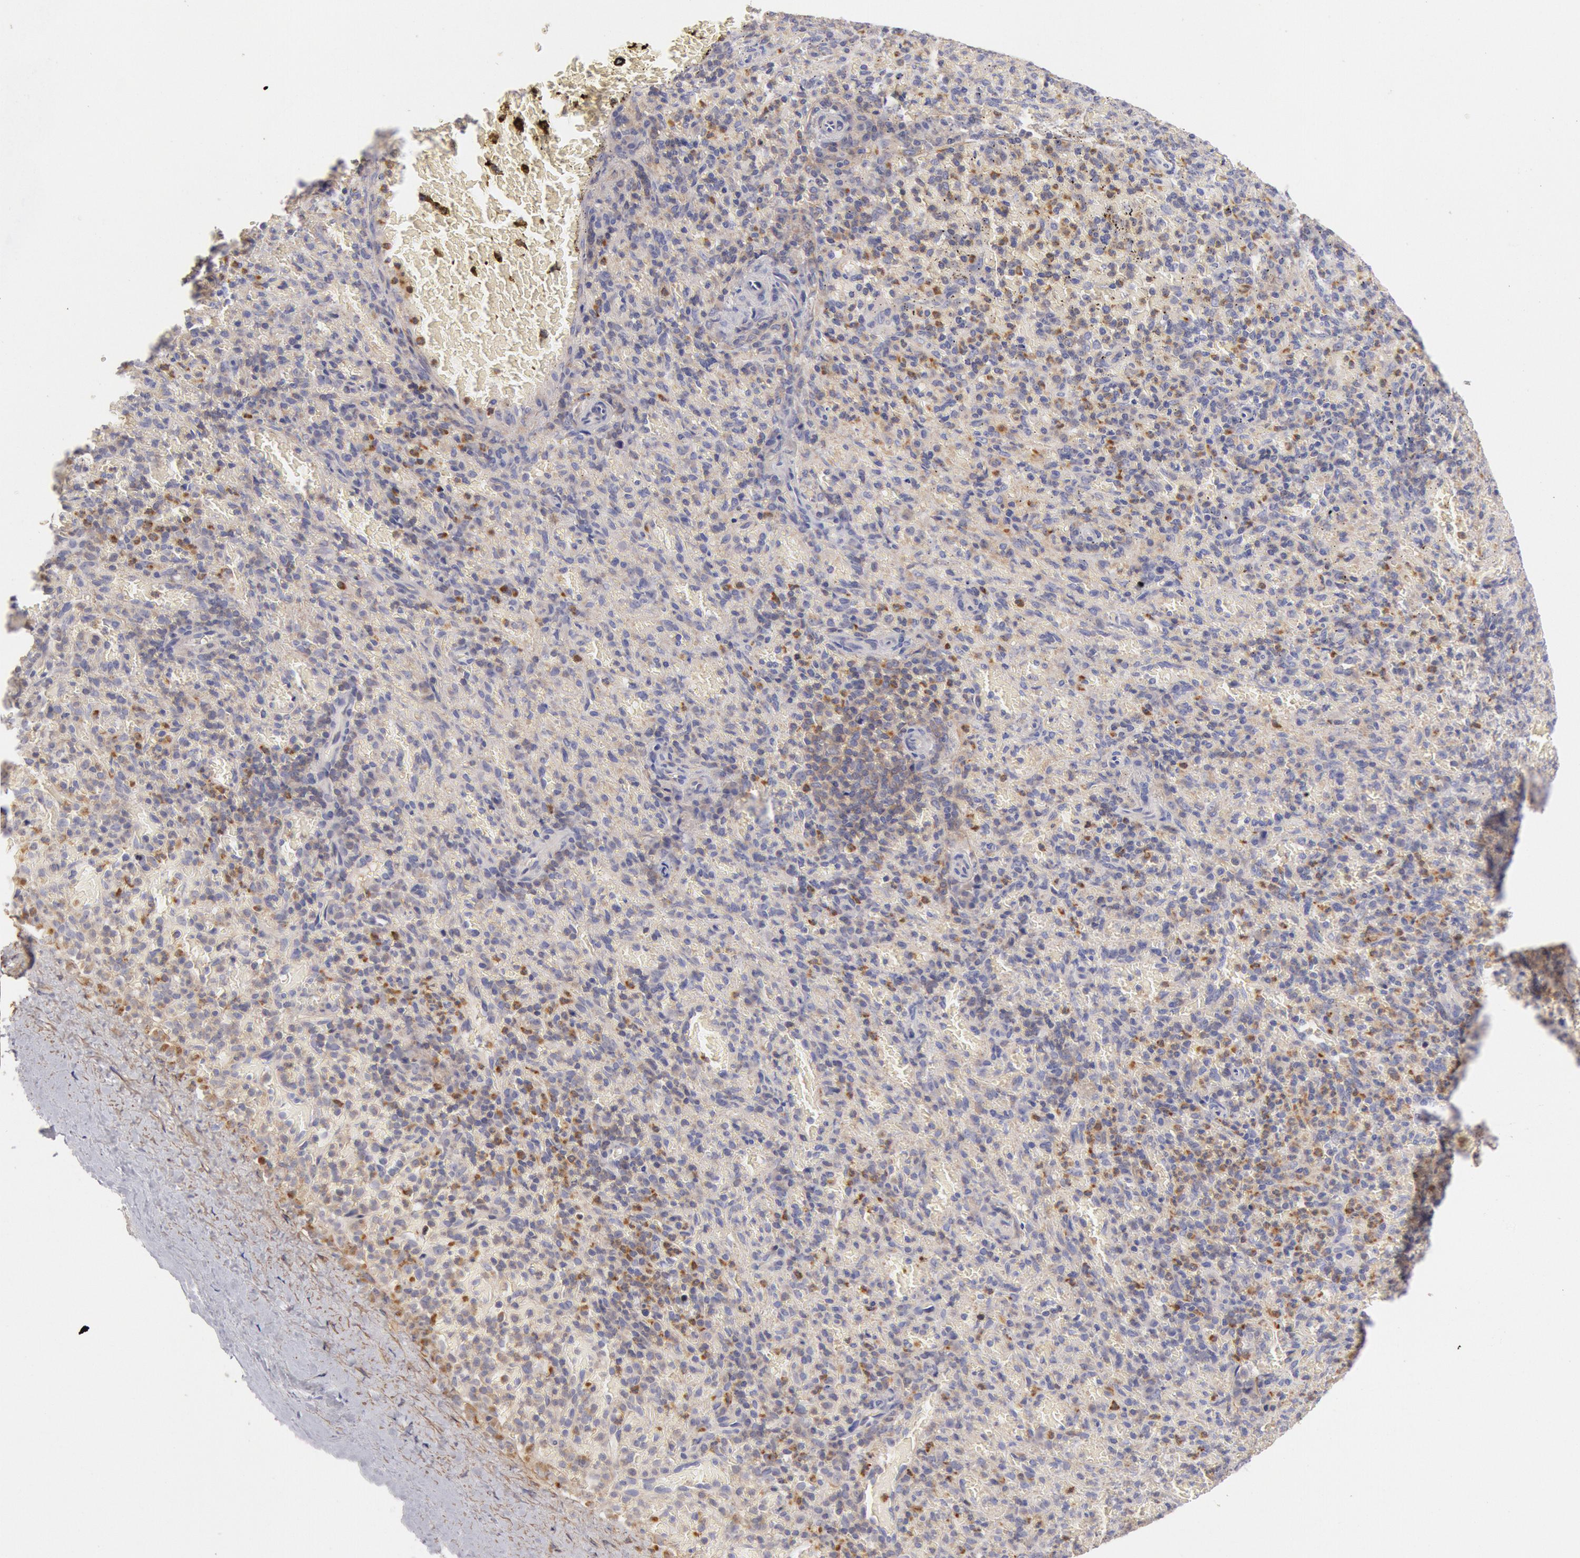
{"staining": {"intensity": "moderate", "quantity": "<25%", "location": "cytoplasmic/membranous"}, "tissue": "spleen", "cell_type": "Cells in red pulp", "image_type": "normal", "snomed": [{"axis": "morphology", "description": "Normal tissue, NOS"}, {"axis": "topography", "description": "Spleen"}], "caption": "IHC (DAB (3,3'-diaminobenzidine)) staining of benign spleen reveals moderate cytoplasmic/membranous protein staining in approximately <25% of cells in red pulp.", "gene": "TMED8", "patient": {"sex": "female", "age": 50}}